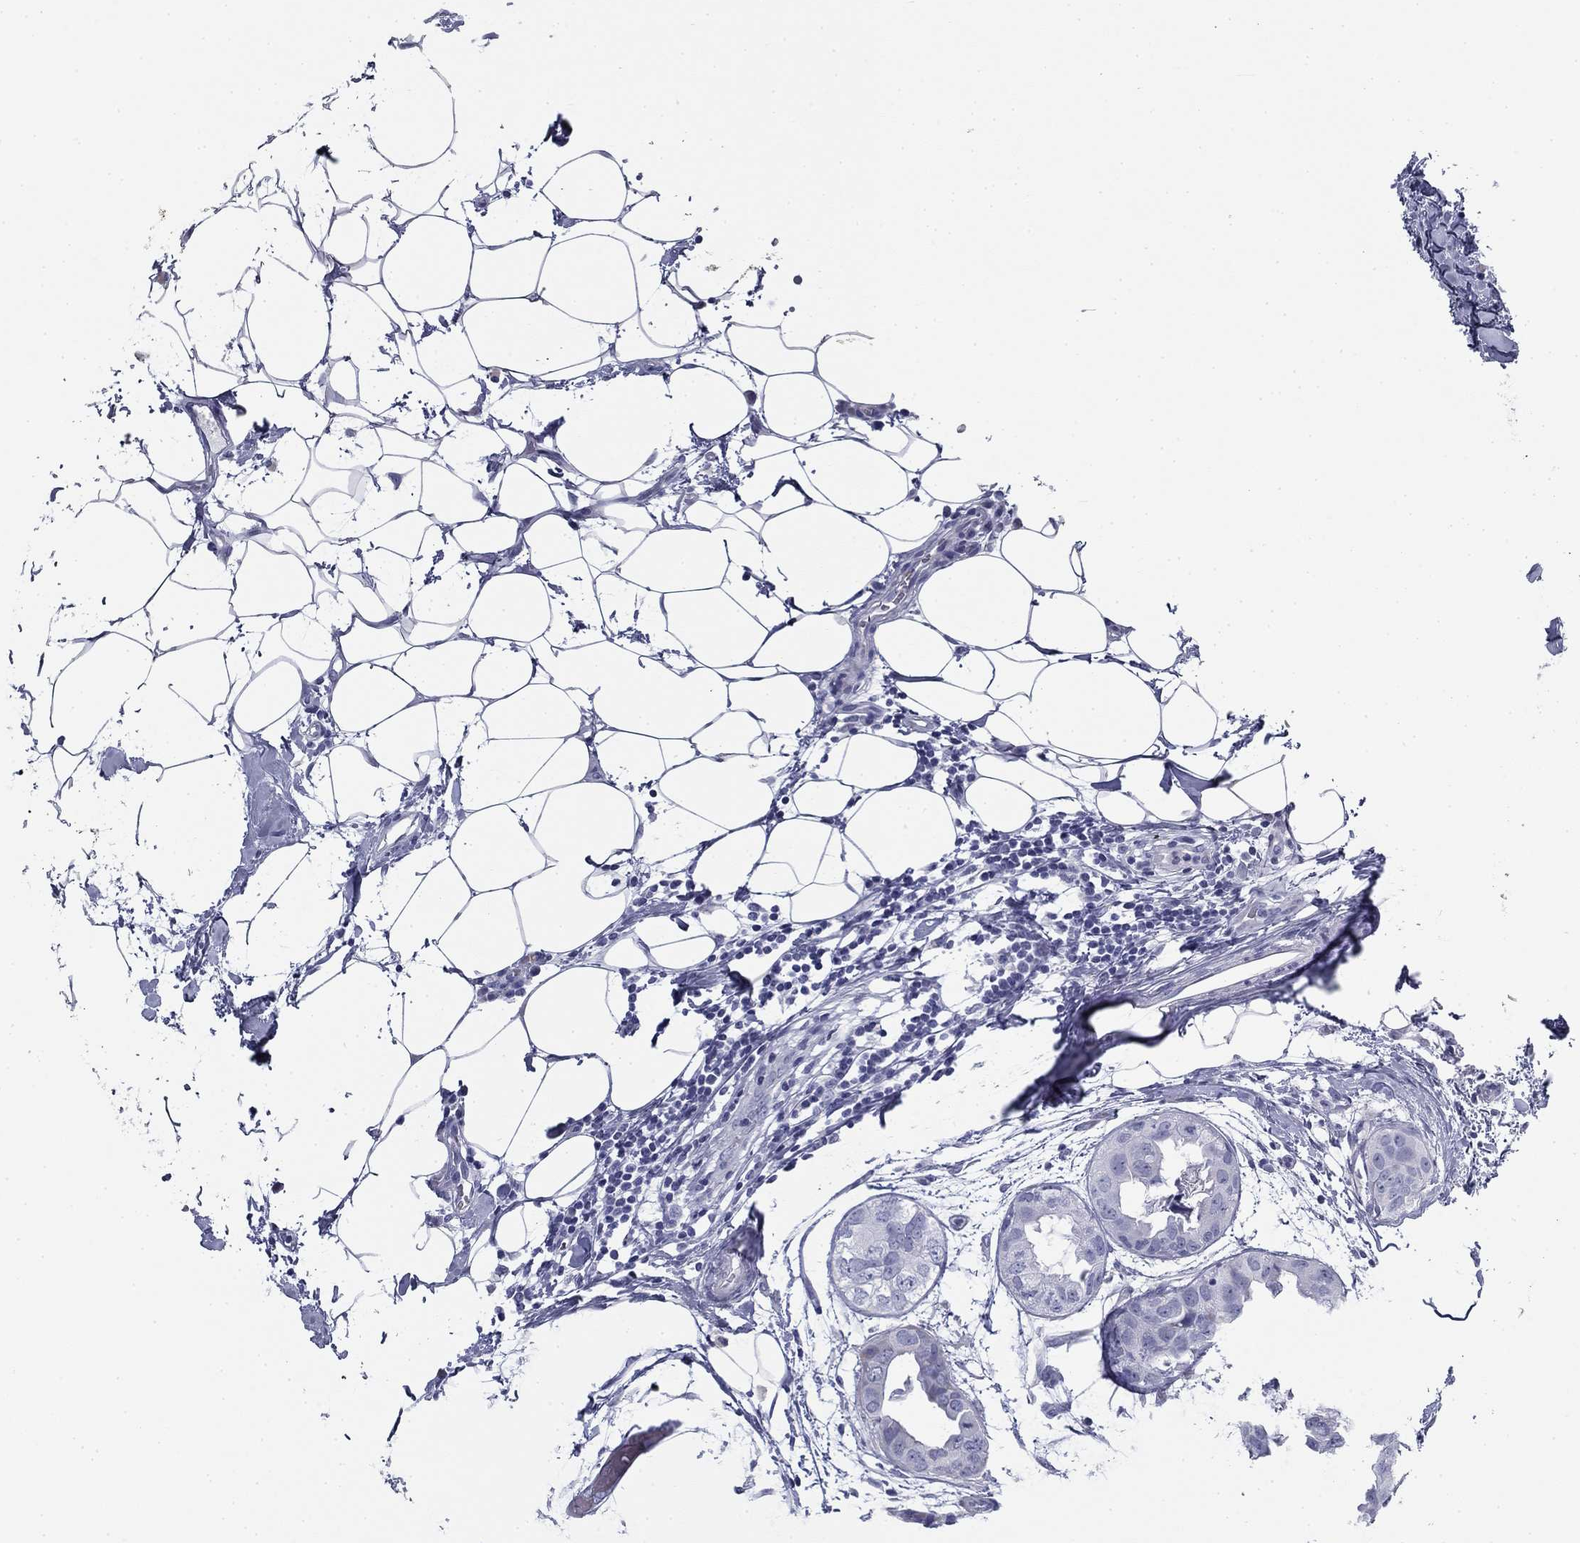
{"staining": {"intensity": "negative", "quantity": "none", "location": "none"}, "tissue": "breast cancer", "cell_type": "Tumor cells", "image_type": "cancer", "snomed": [{"axis": "morphology", "description": "Normal tissue, NOS"}, {"axis": "morphology", "description": "Duct carcinoma"}, {"axis": "topography", "description": "Breast"}], "caption": "Tumor cells are negative for protein expression in human breast cancer.", "gene": "ZP2", "patient": {"sex": "female", "age": 40}}